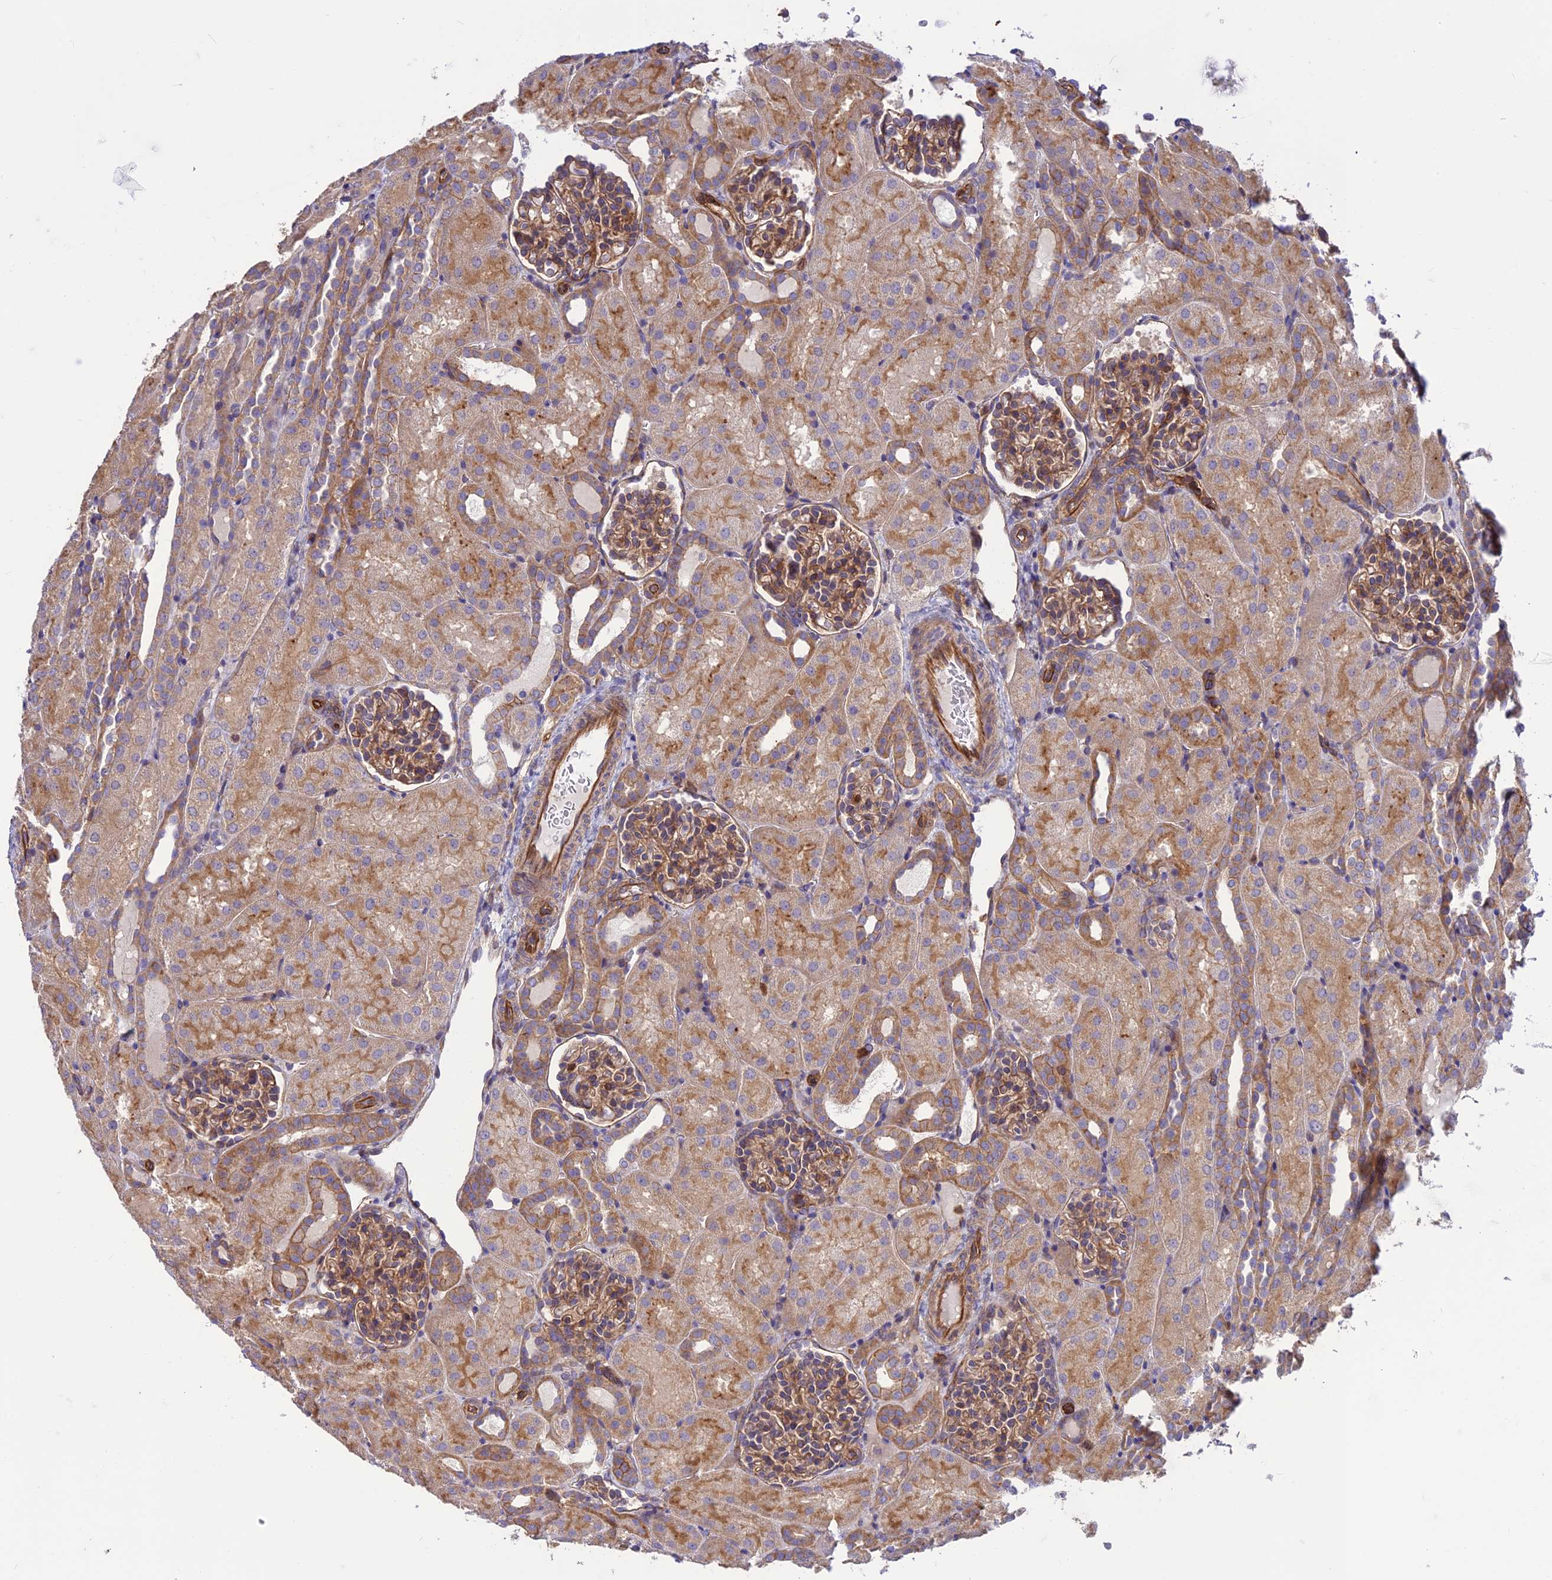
{"staining": {"intensity": "moderate", "quantity": "25%-75%", "location": "cytoplasmic/membranous"}, "tissue": "kidney", "cell_type": "Cells in glomeruli", "image_type": "normal", "snomed": [{"axis": "morphology", "description": "Normal tissue, NOS"}, {"axis": "topography", "description": "Kidney"}], "caption": "Immunohistochemical staining of benign human kidney displays moderate cytoplasmic/membranous protein expression in approximately 25%-75% of cells in glomeruli.", "gene": "HPSE2", "patient": {"sex": "male", "age": 1}}